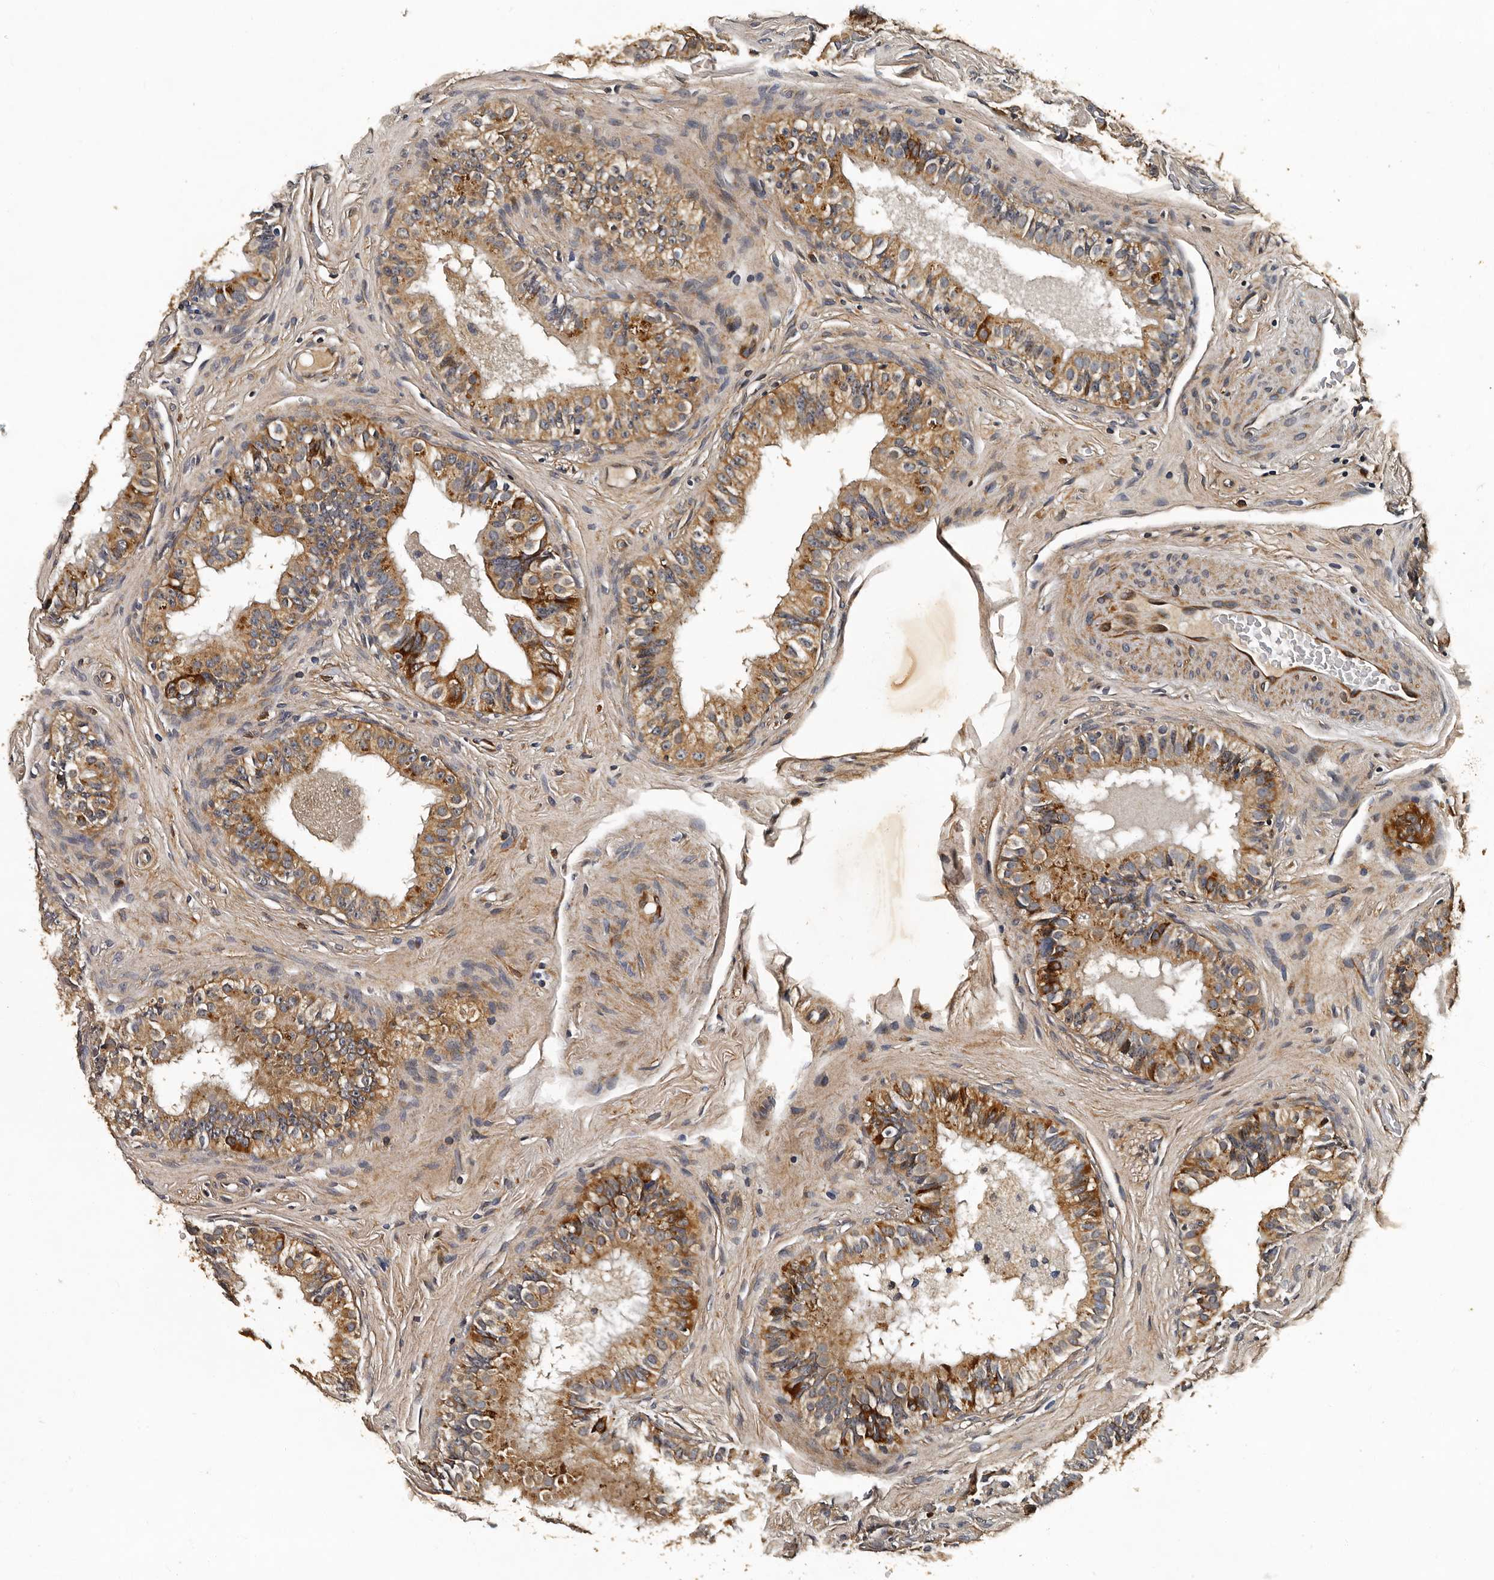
{"staining": {"intensity": "moderate", "quantity": ">75%", "location": "cytoplasmic/membranous"}, "tissue": "epididymis", "cell_type": "Glandular cells", "image_type": "normal", "snomed": [{"axis": "morphology", "description": "Normal tissue, NOS"}, {"axis": "topography", "description": "Epididymis"}], "caption": "Immunohistochemical staining of unremarkable epididymis exhibits >75% levels of moderate cytoplasmic/membranous protein staining in about >75% of glandular cells.", "gene": "CPNE3", "patient": {"sex": "male", "age": 49}}